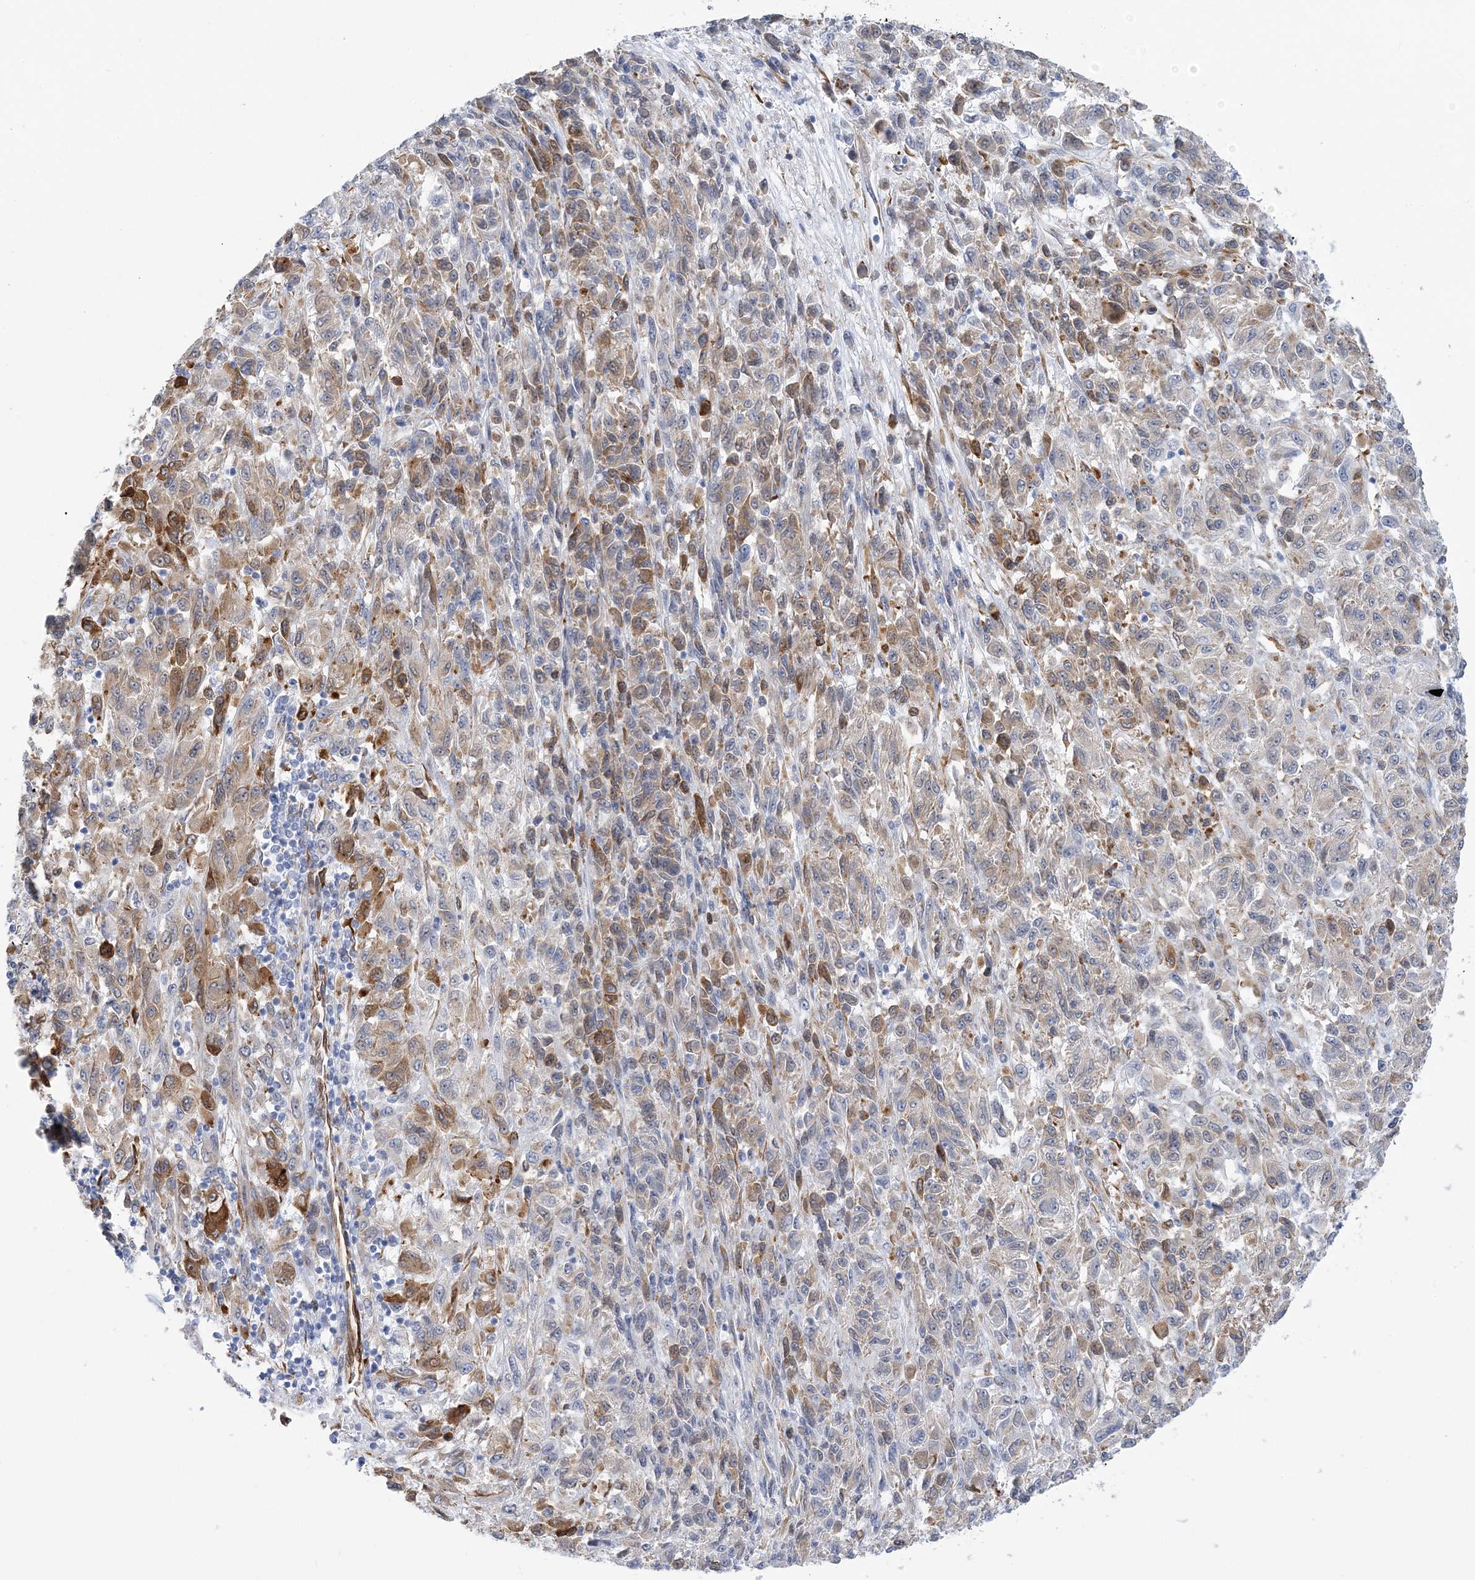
{"staining": {"intensity": "moderate", "quantity": "<25%", "location": "cytoplasmic/membranous"}, "tissue": "melanoma", "cell_type": "Tumor cells", "image_type": "cancer", "snomed": [{"axis": "morphology", "description": "Malignant melanoma, Metastatic site"}, {"axis": "topography", "description": "Lung"}], "caption": "Immunohistochemistry (IHC) image of human melanoma stained for a protein (brown), which exhibits low levels of moderate cytoplasmic/membranous positivity in approximately <25% of tumor cells.", "gene": "PLEKHG4B", "patient": {"sex": "male", "age": 64}}